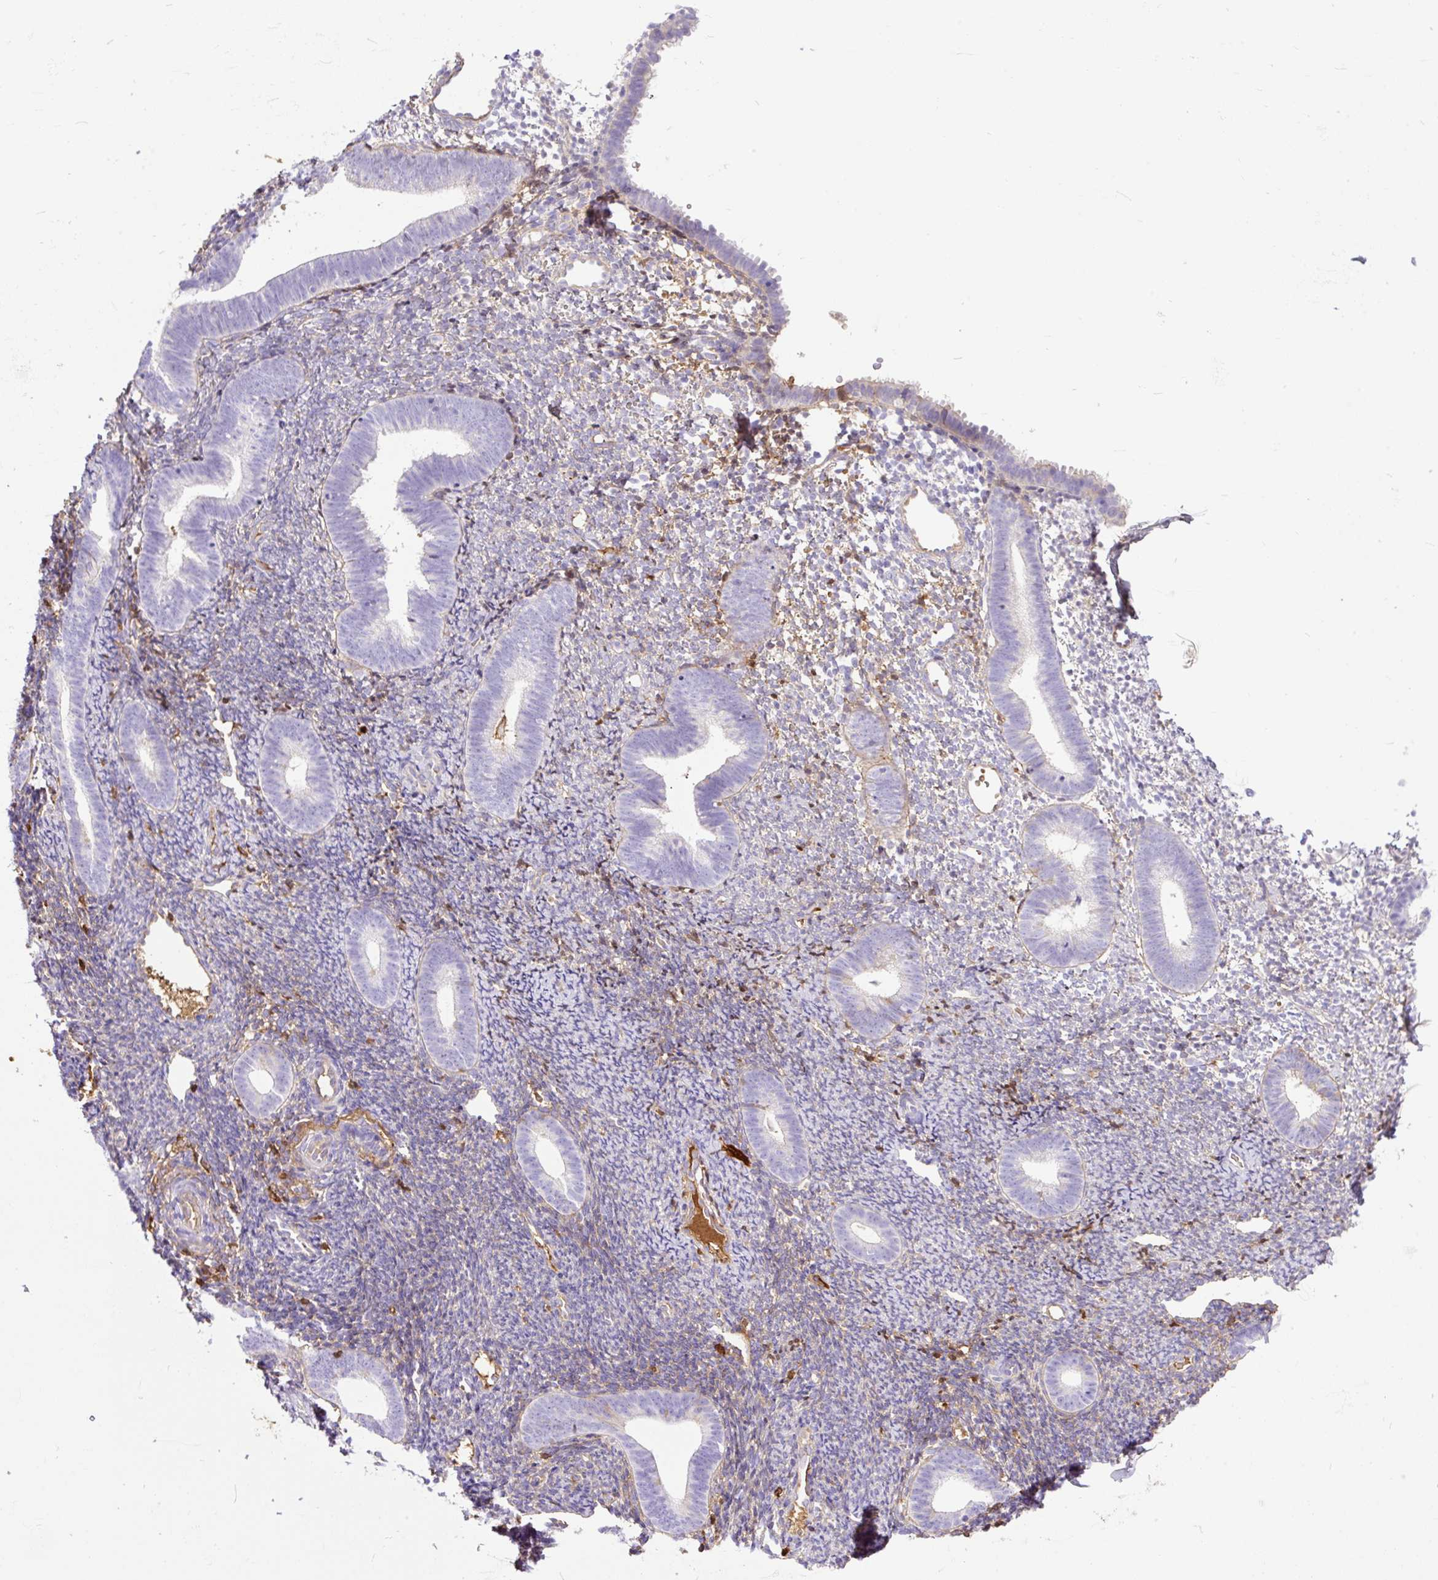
{"staining": {"intensity": "negative", "quantity": "none", "location": "none"}, "tissue": "endometrium", "cell_type": "Cells in endometrial stroma", "image_type": "normal", "snomed": [{"axis": "morphology", "description": "Normal tissue, NOS"}, {"axis": "topography", "description": "Endometrium"}], "caption": "Cells in endometrial stroma are negative for brown protein staining in benign endometrium. (DAB (3,3'-diaminobenzidine) immunohistochemistry, high magnification).", "gene": "CLEC3B", "patient": {"sex": "female", "age": 39}}